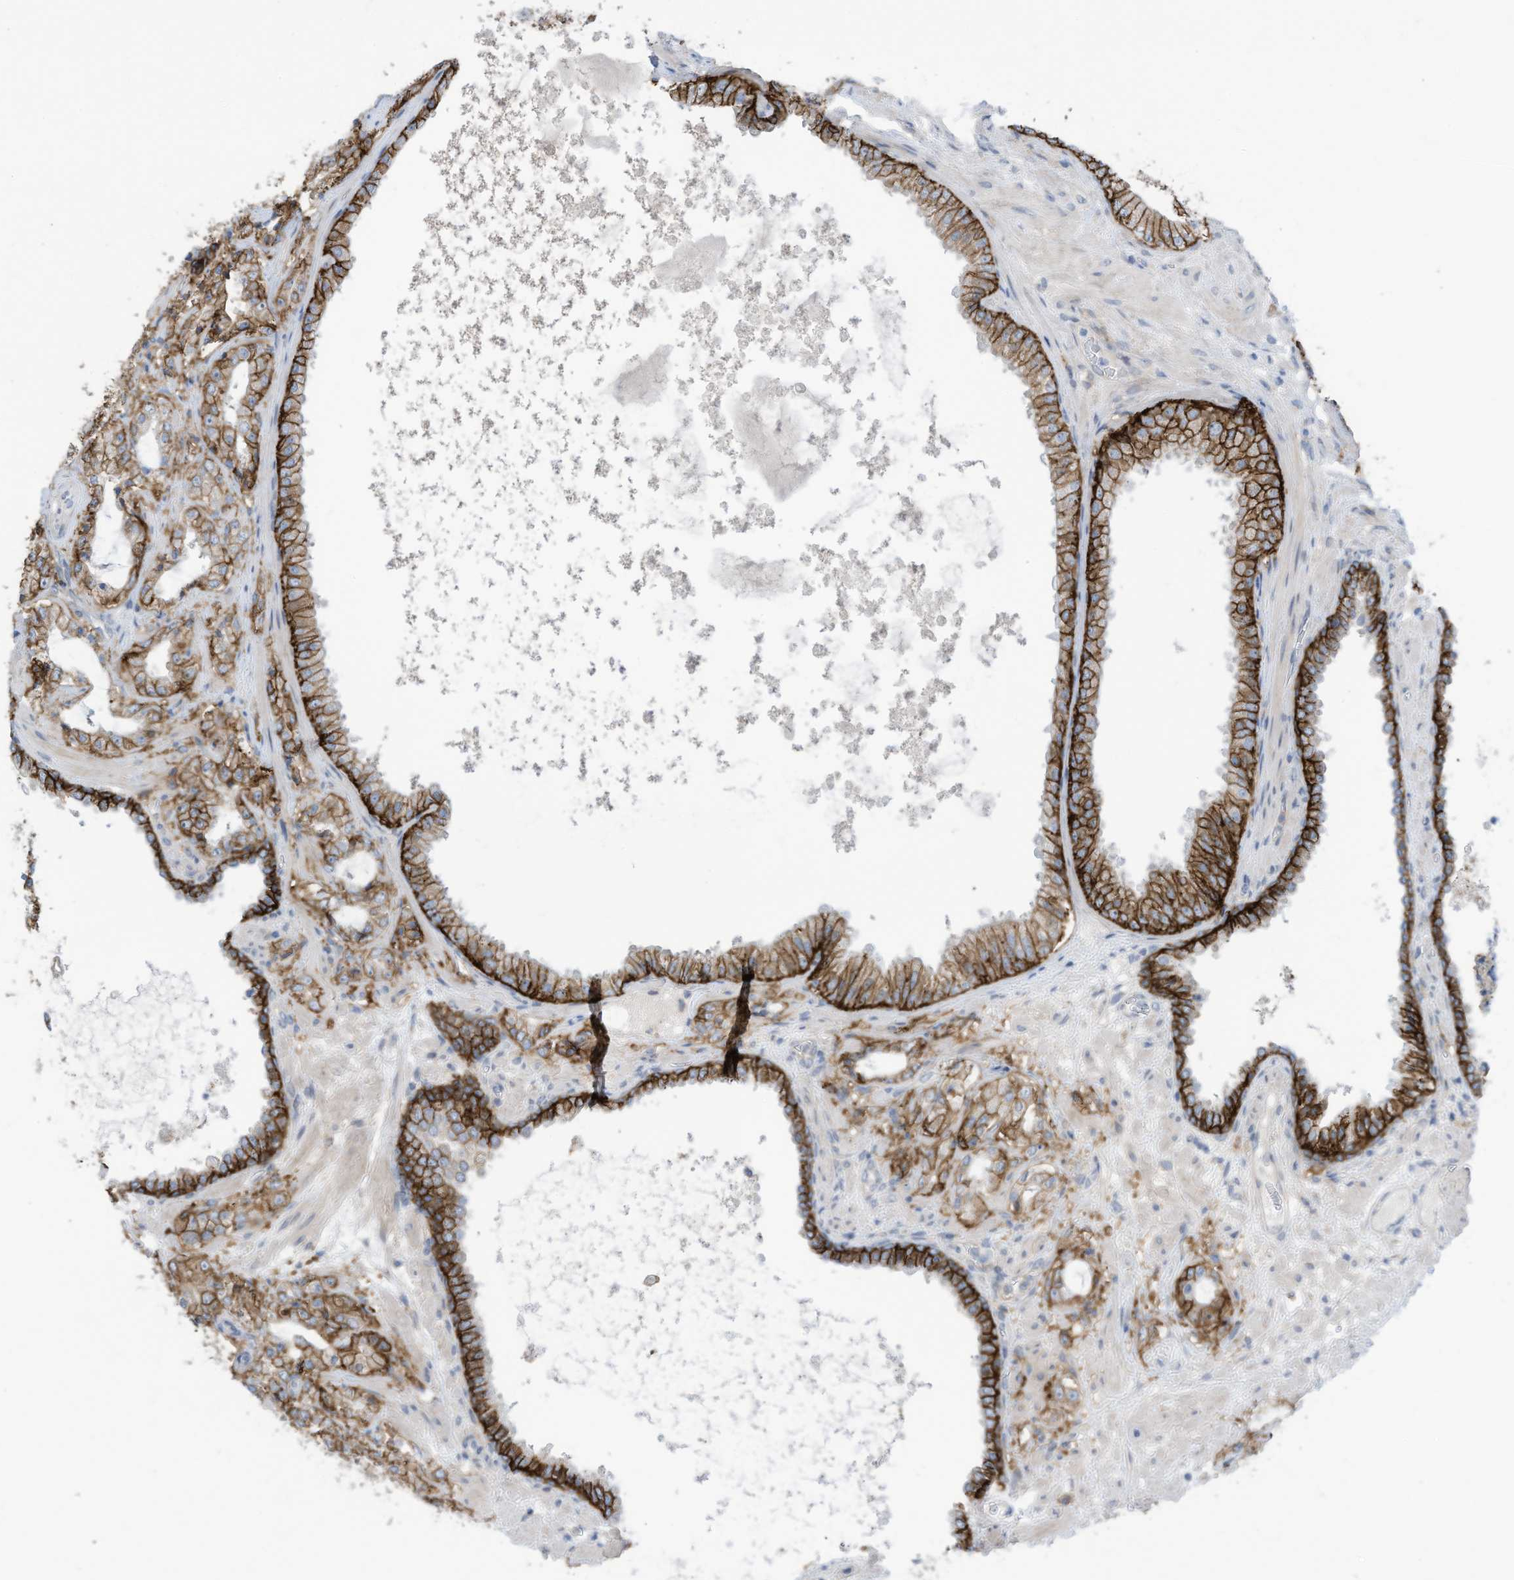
{"staining": {"intensity": "moderate", "quantity": ">75%", "location": "cytoplasmic/membranous"}, "tissue": "prostate cancer", "cell_type": "Tumor cells", "image_type": "cancer", "snomed": [{"axis": "morphology", "description": "Adenocarcinoma, High grade"}, {"axis": "topography", "description": "Prostate"}], "caption": "Prostate cancer (high-grade adenocarcinoma) stained for a protein reveals moderate cytoplasmic/membranous positivity in tumor cells.", "gene": "SLC1A5", "patient": {"sex": "male", "age": 64}}